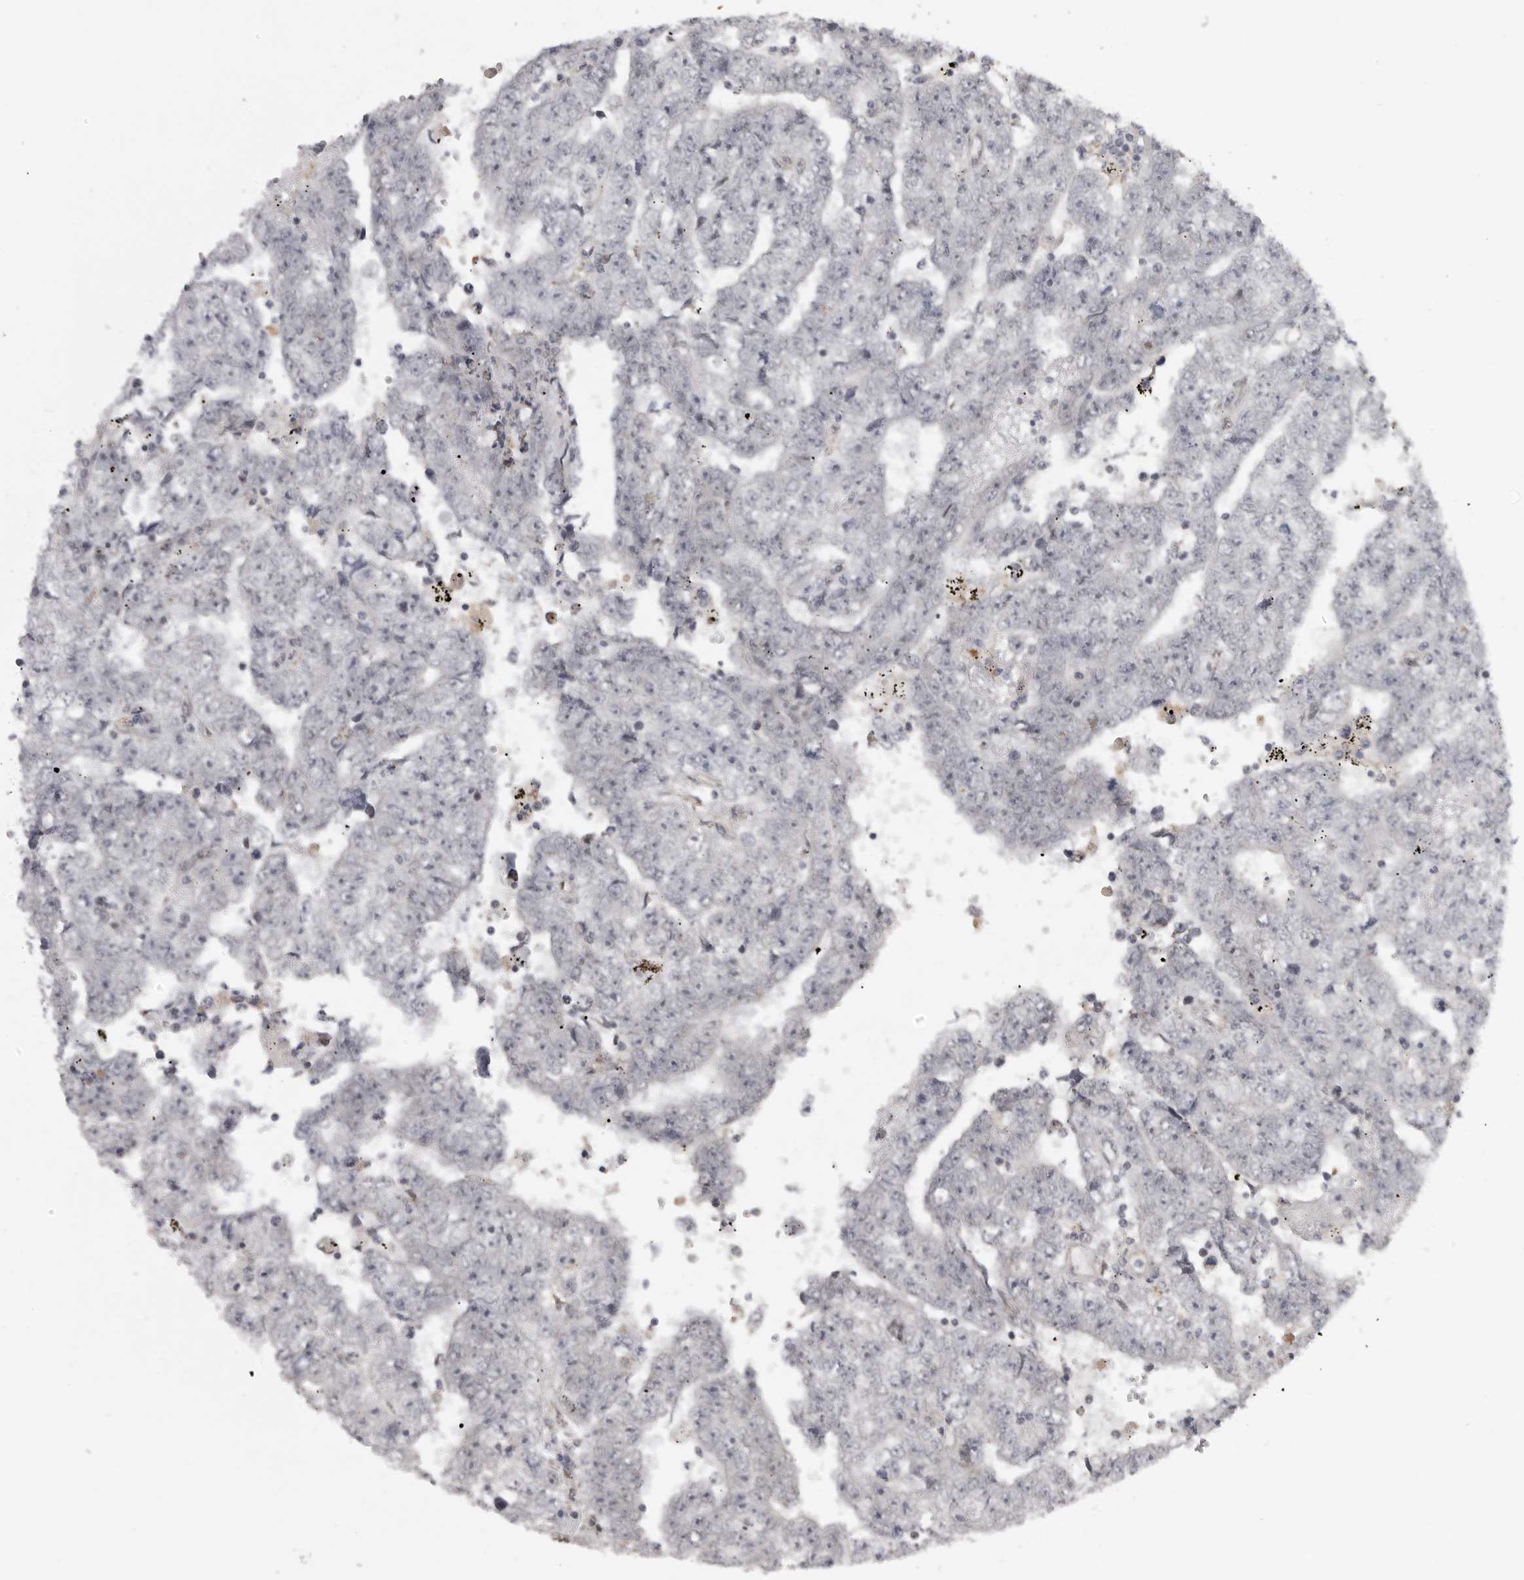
{"staining": {"intensity": "negative", "quantity": "none", "location": "none"}, "tissue": "testis cancer", "cell_type": "Tumor cells", "image_type": "cancer", "snomed": [{"axis": "morphology", "description": "Carcinoma, Embryonal, NOS"}, {"axis": "topography", "description": "Testis"}], "caption": "This is an IHC image of human embryonal carcinoma (testis). There is no staining in tumor cells.", "gene": "POLE2", "patient": {"sex": "male", "age": 25}}